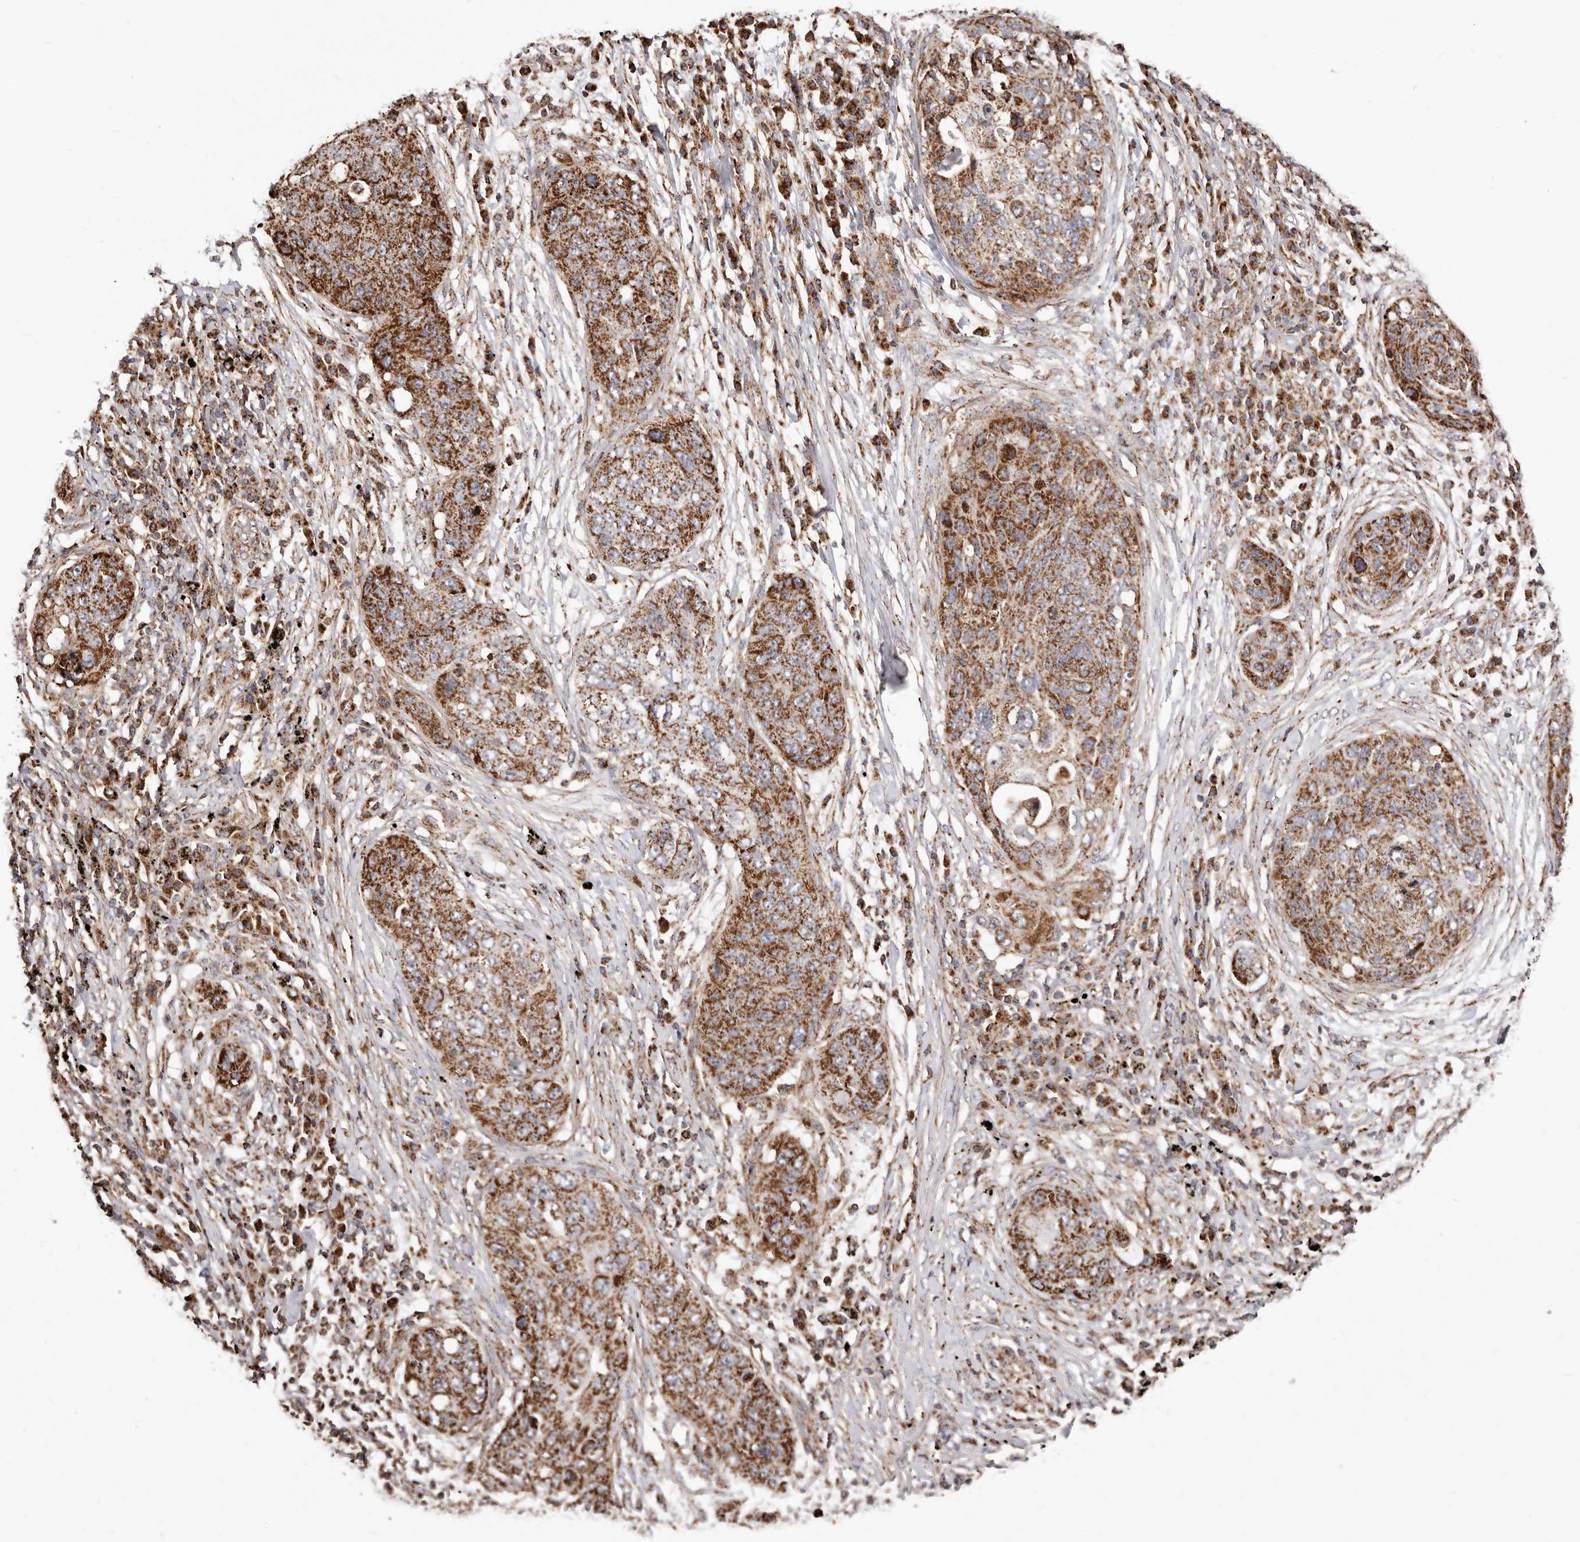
{"staining": {"intensity": "moderate", "quantity": ">75%", "location": "cytoplasmic/membranous"}, "tissue": "lung cancer", "cell_type": "Tumor cells", "image_type": "cancer", "snomed": [{"axis": "morphology", "description": "Squamous cell carcinoma, NOS"}, {"axis": "topography", "description": "Lung"}], "caption": "DAB immunohistochemical staining of human lung cancer demonstrates moderate cytoplasmic/membranous protein expression in approximately >75% of tumor cells. Nuclei are stained in blue.", "gene": "PRKACB", "patient": {"sex": "female", "age": 63}}